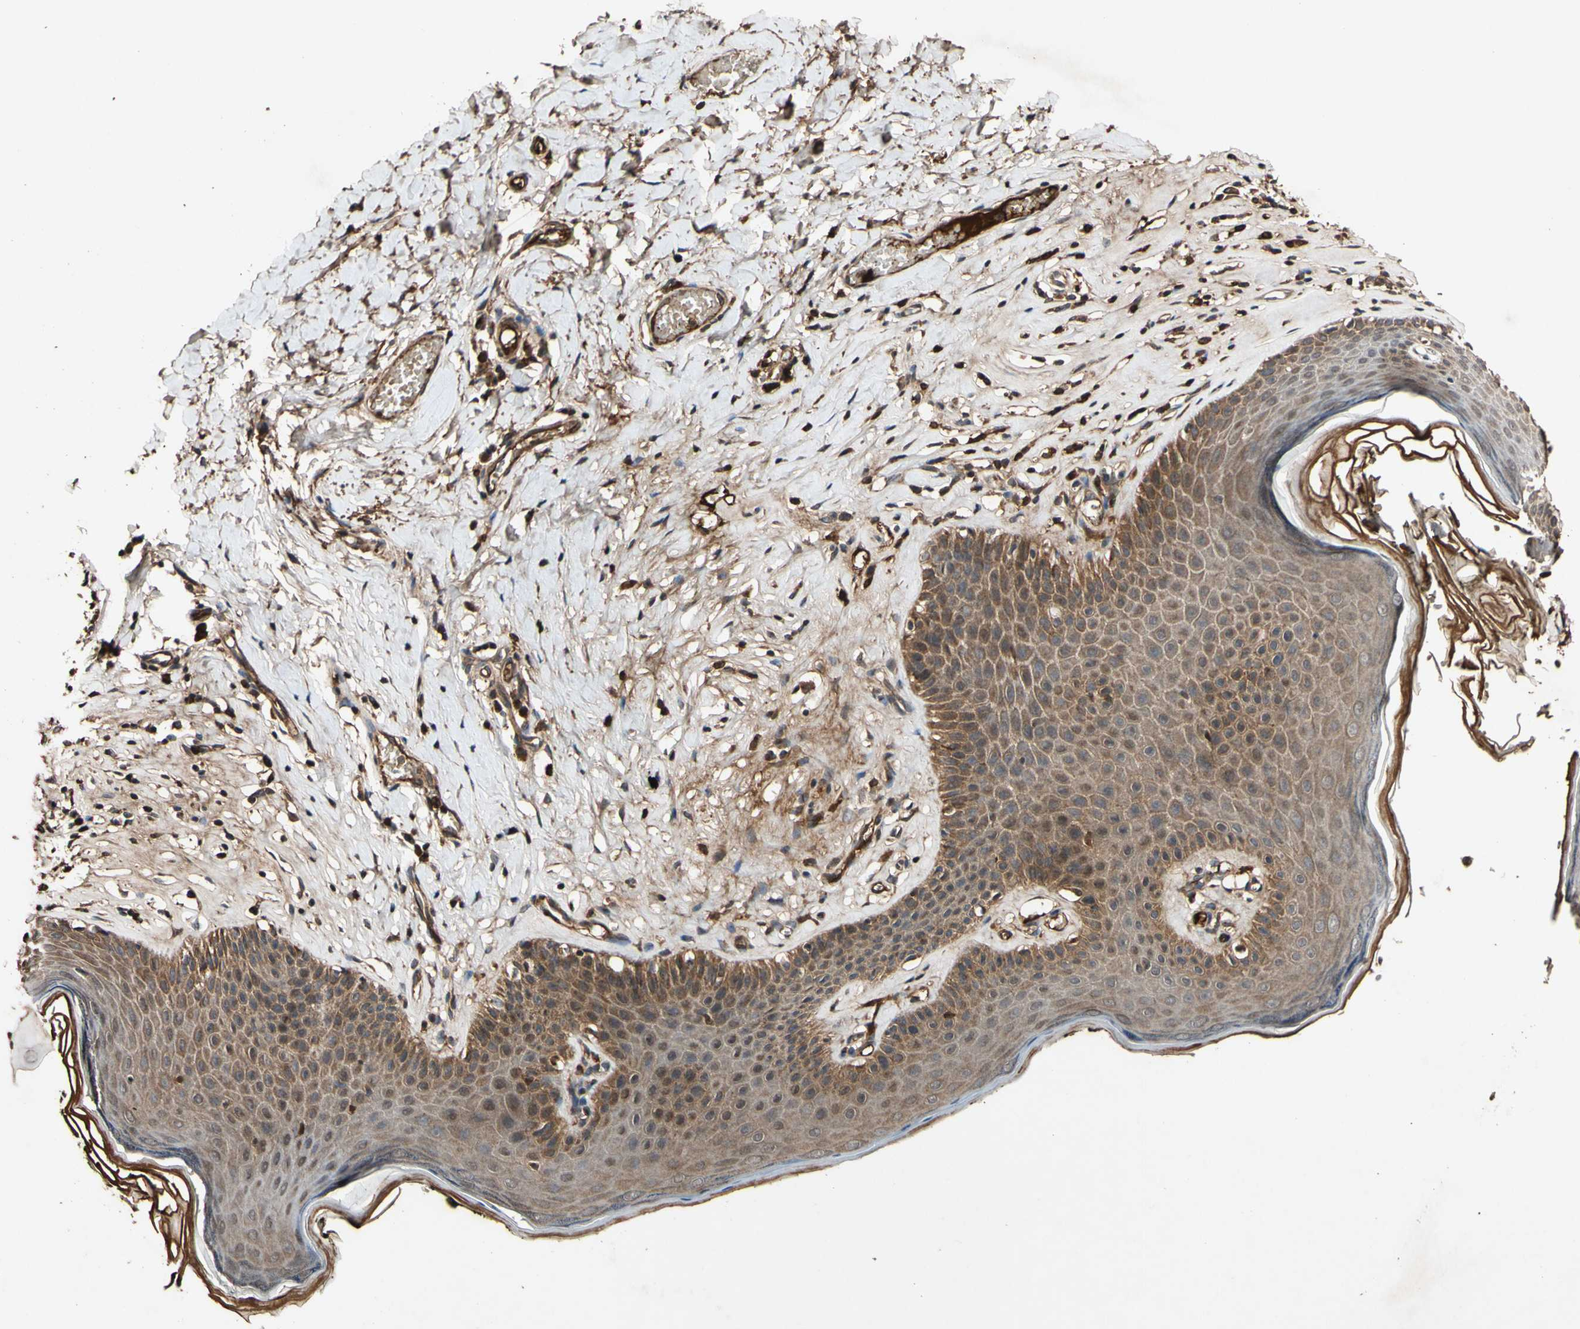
{"staining": {"intensity": "moderate", "quantity": ">75%", "location": "cytoplasmic/membranous,nuclear"}, "tissue": "skin", "cell_type": "Epidermal cells", "image_type": "normal", "snomed": [{"axis": "morphology", "description": "Normal tissue, NOS"}, {"axis": "morphology", "description": "Inflammation, NOS"}, {"axis": "topography", "description": "Vulva"}], "caption": "Protein staining by immunohistochemistry demonstrates moderate cytoplasmic/membranous,nuclear staining in about >75% of epidermal cells in unremarkable skin. (DAB IHC, brown staining for protein, blue staining for nuclei).", "gene": "PLAT", "patient": {"sex": "female", "age": 84}}